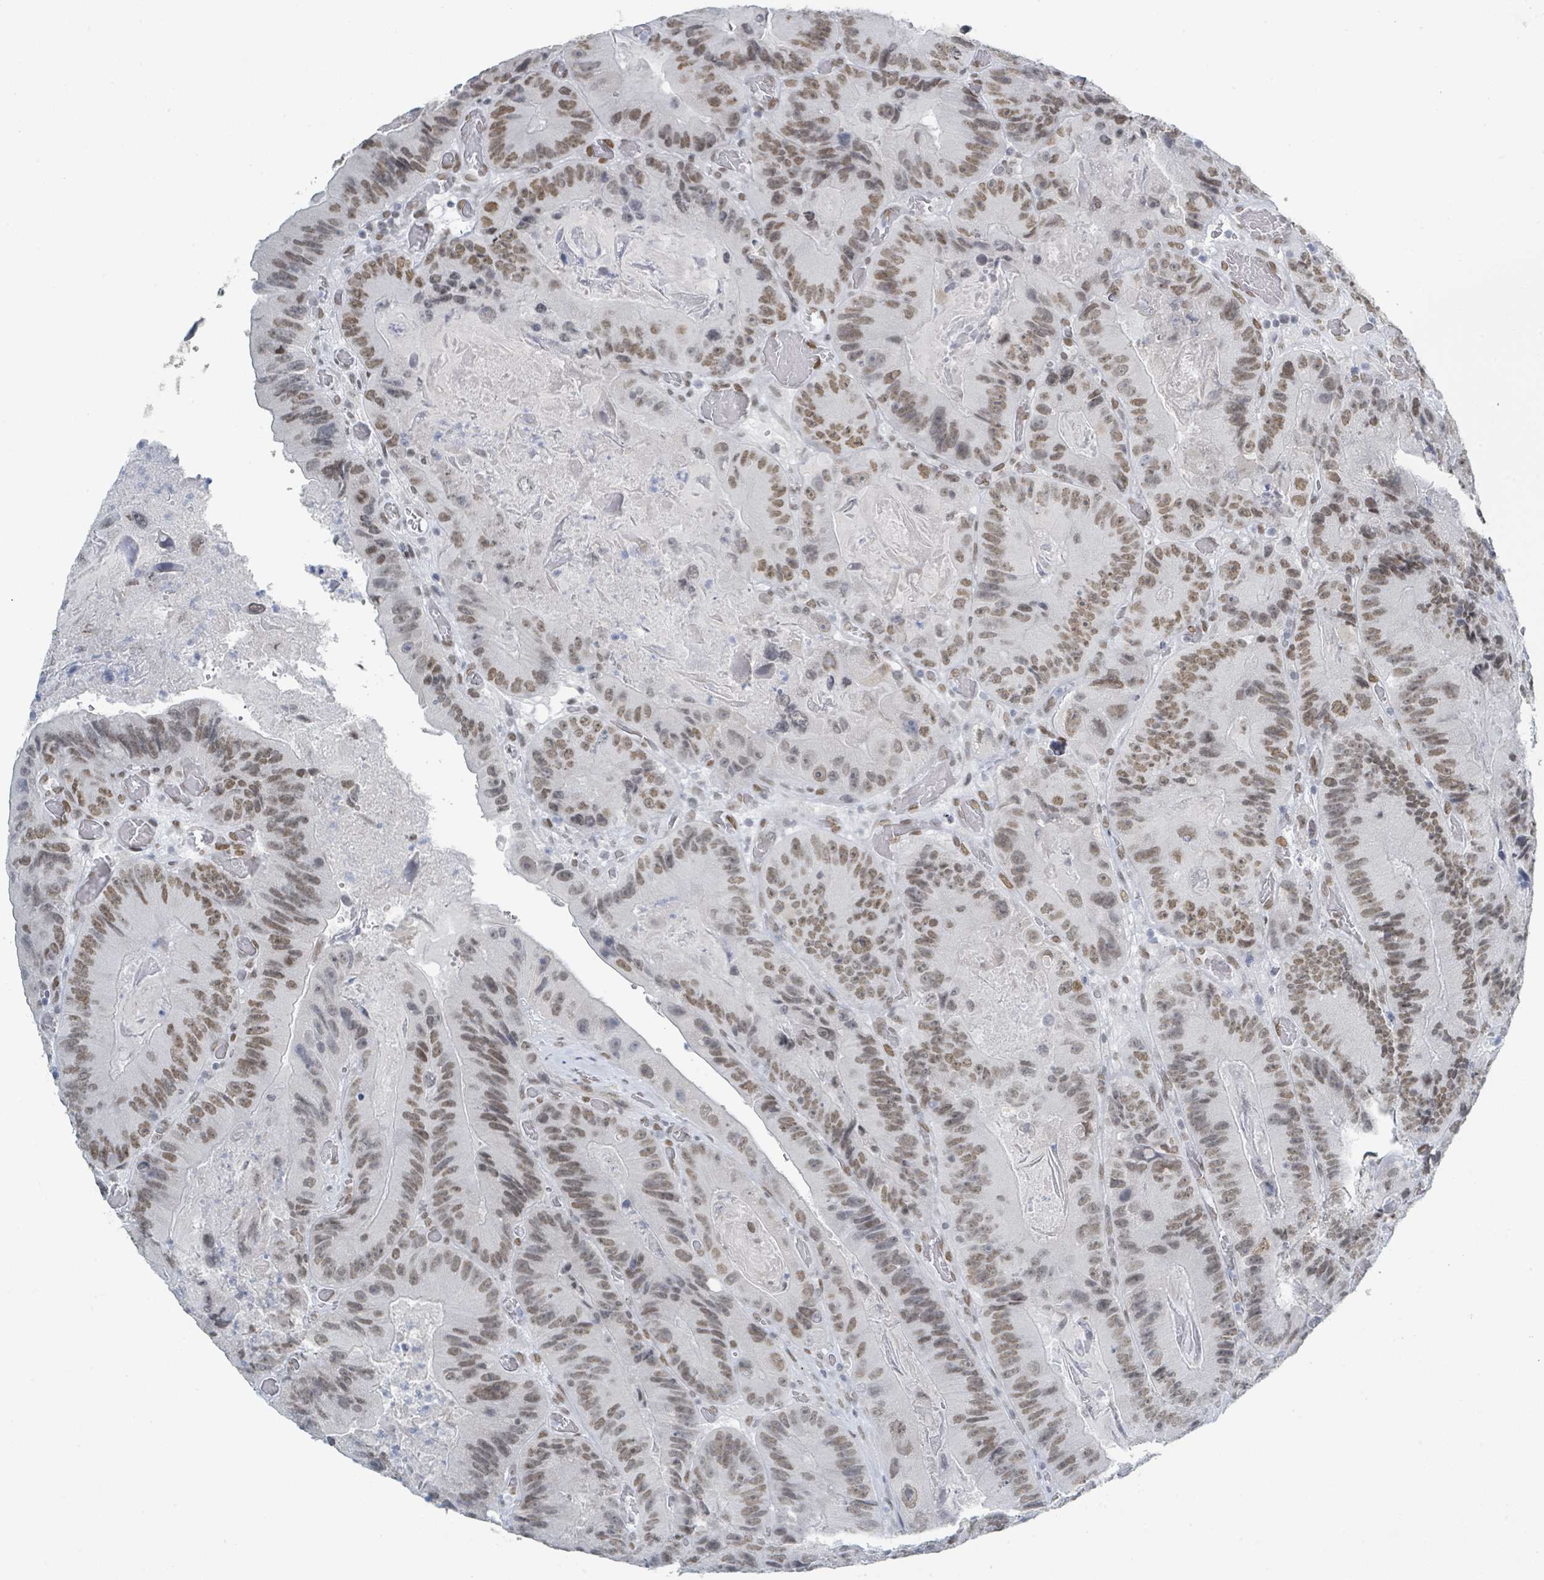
{"staining": {"intensity": "moderate", "quantity": ">75%", "location": "nuclear"}, "tissue": "colorectal cancer", "cell_type": "Tumor cells", "image_type": "cancer", "snomed": [{"axis": "morphology", "description": "Adenocarcinoma, NOS"}, {"axis": "topography", "description": "Colon"}], "caption": "Colorectal cancer tissue displays moderate nuclear expression in about >75% of tumor cells", "gene": "EHMT2", "patient": {"sex": "female", "age": 86}}